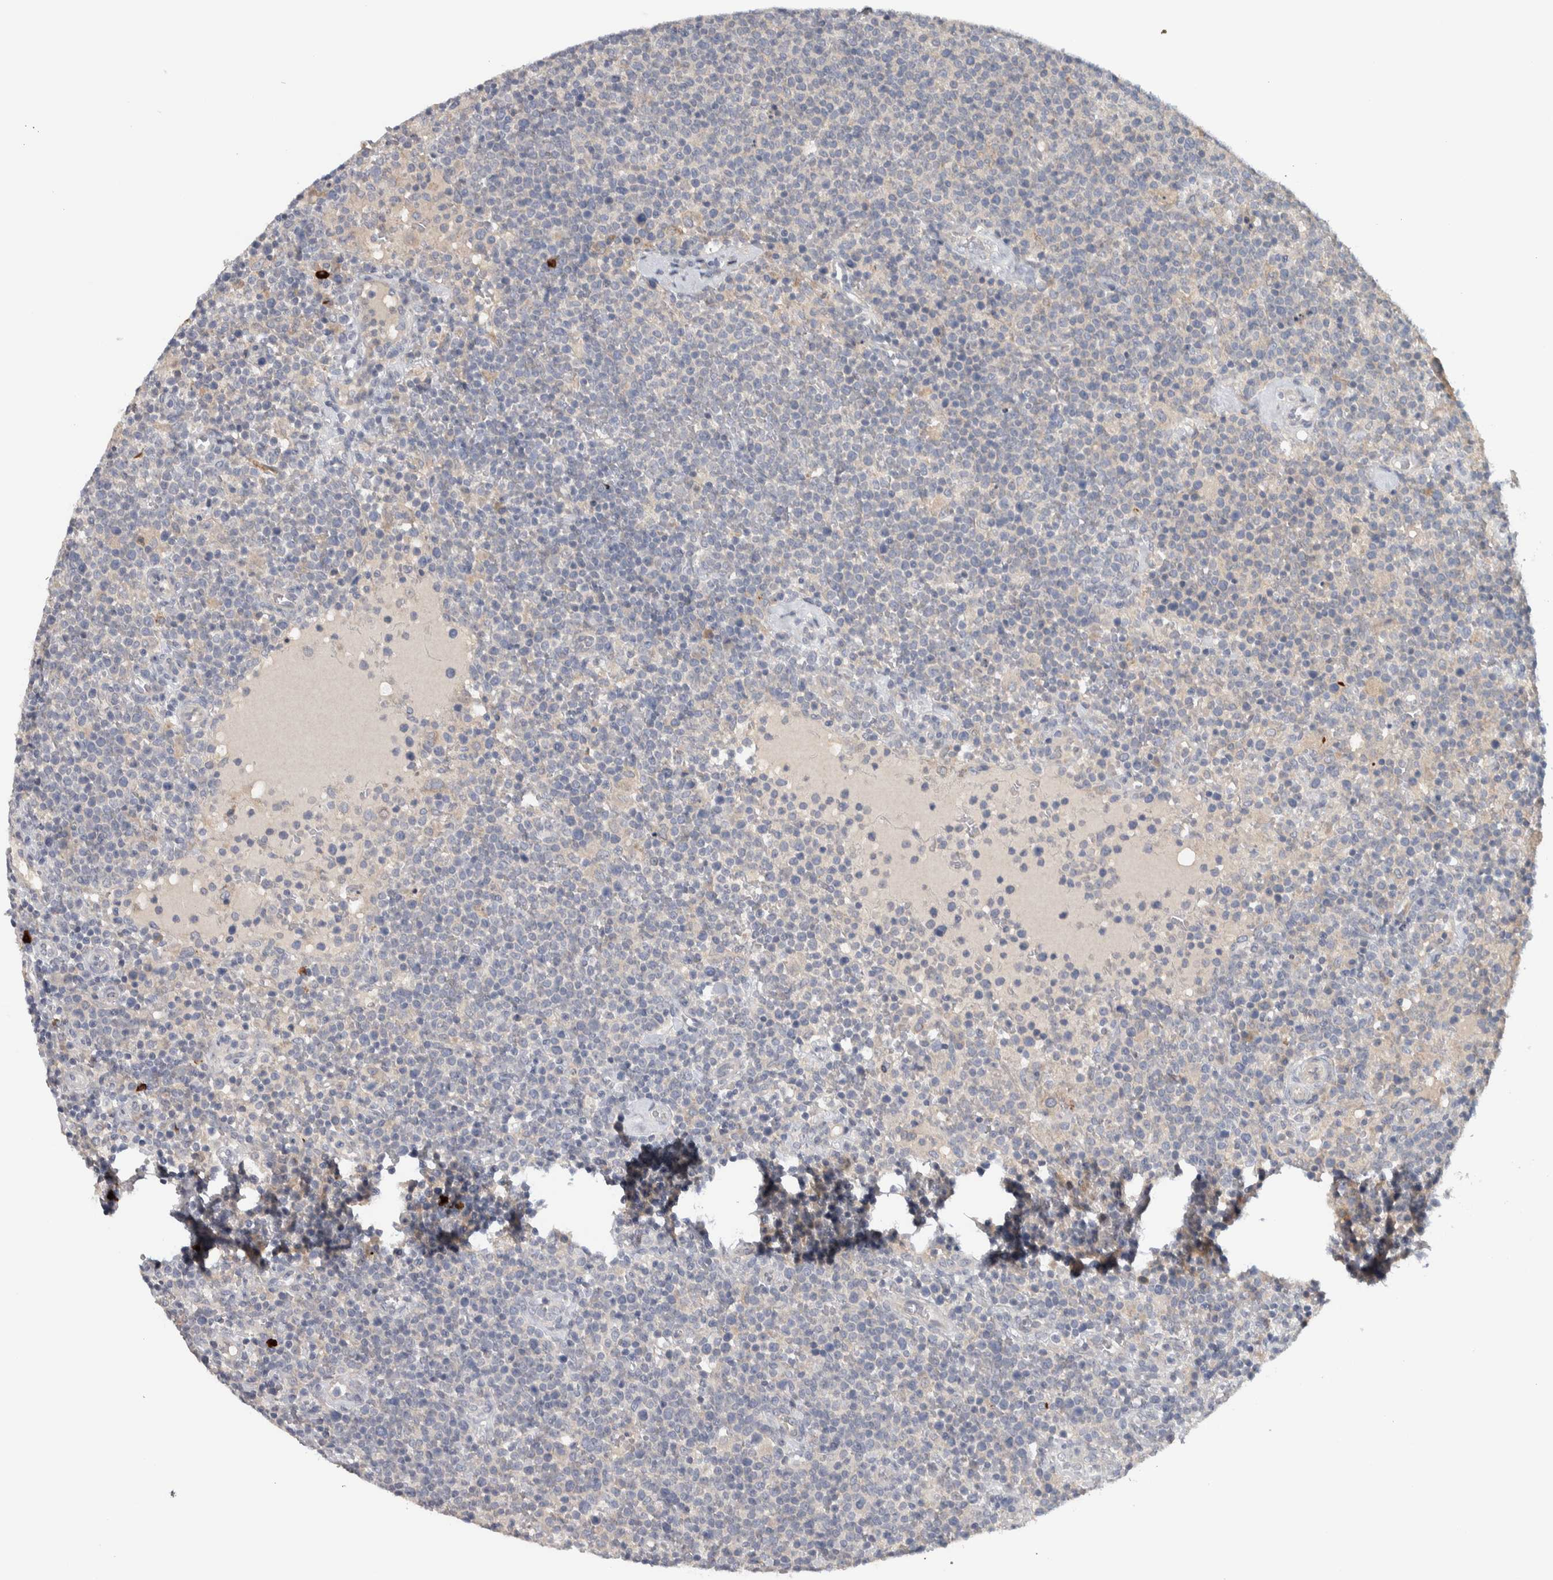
{"staining": {"intensity": "negative", "quantity": "none", "location": "none"}, "tissue": "lymphoma", "cell_type": "Tumor cells", "image_type": "cancer", "snomed": [{"axis": "morphology", "description": "Malignant lymphoma, non-Hodgkin's type, High grade"}, {"axis": "topography", "description": "Lymph node"}], "caption": "Immunohistochemistry (IHC) histopathology image of human high-grade malignant lymphoma, non-Hodgkin's type stained for a protein (brown), which reveals no staining in tumor cells.", "gene": "ADPRM", "patient": {"sex": "male", "age": 61}}